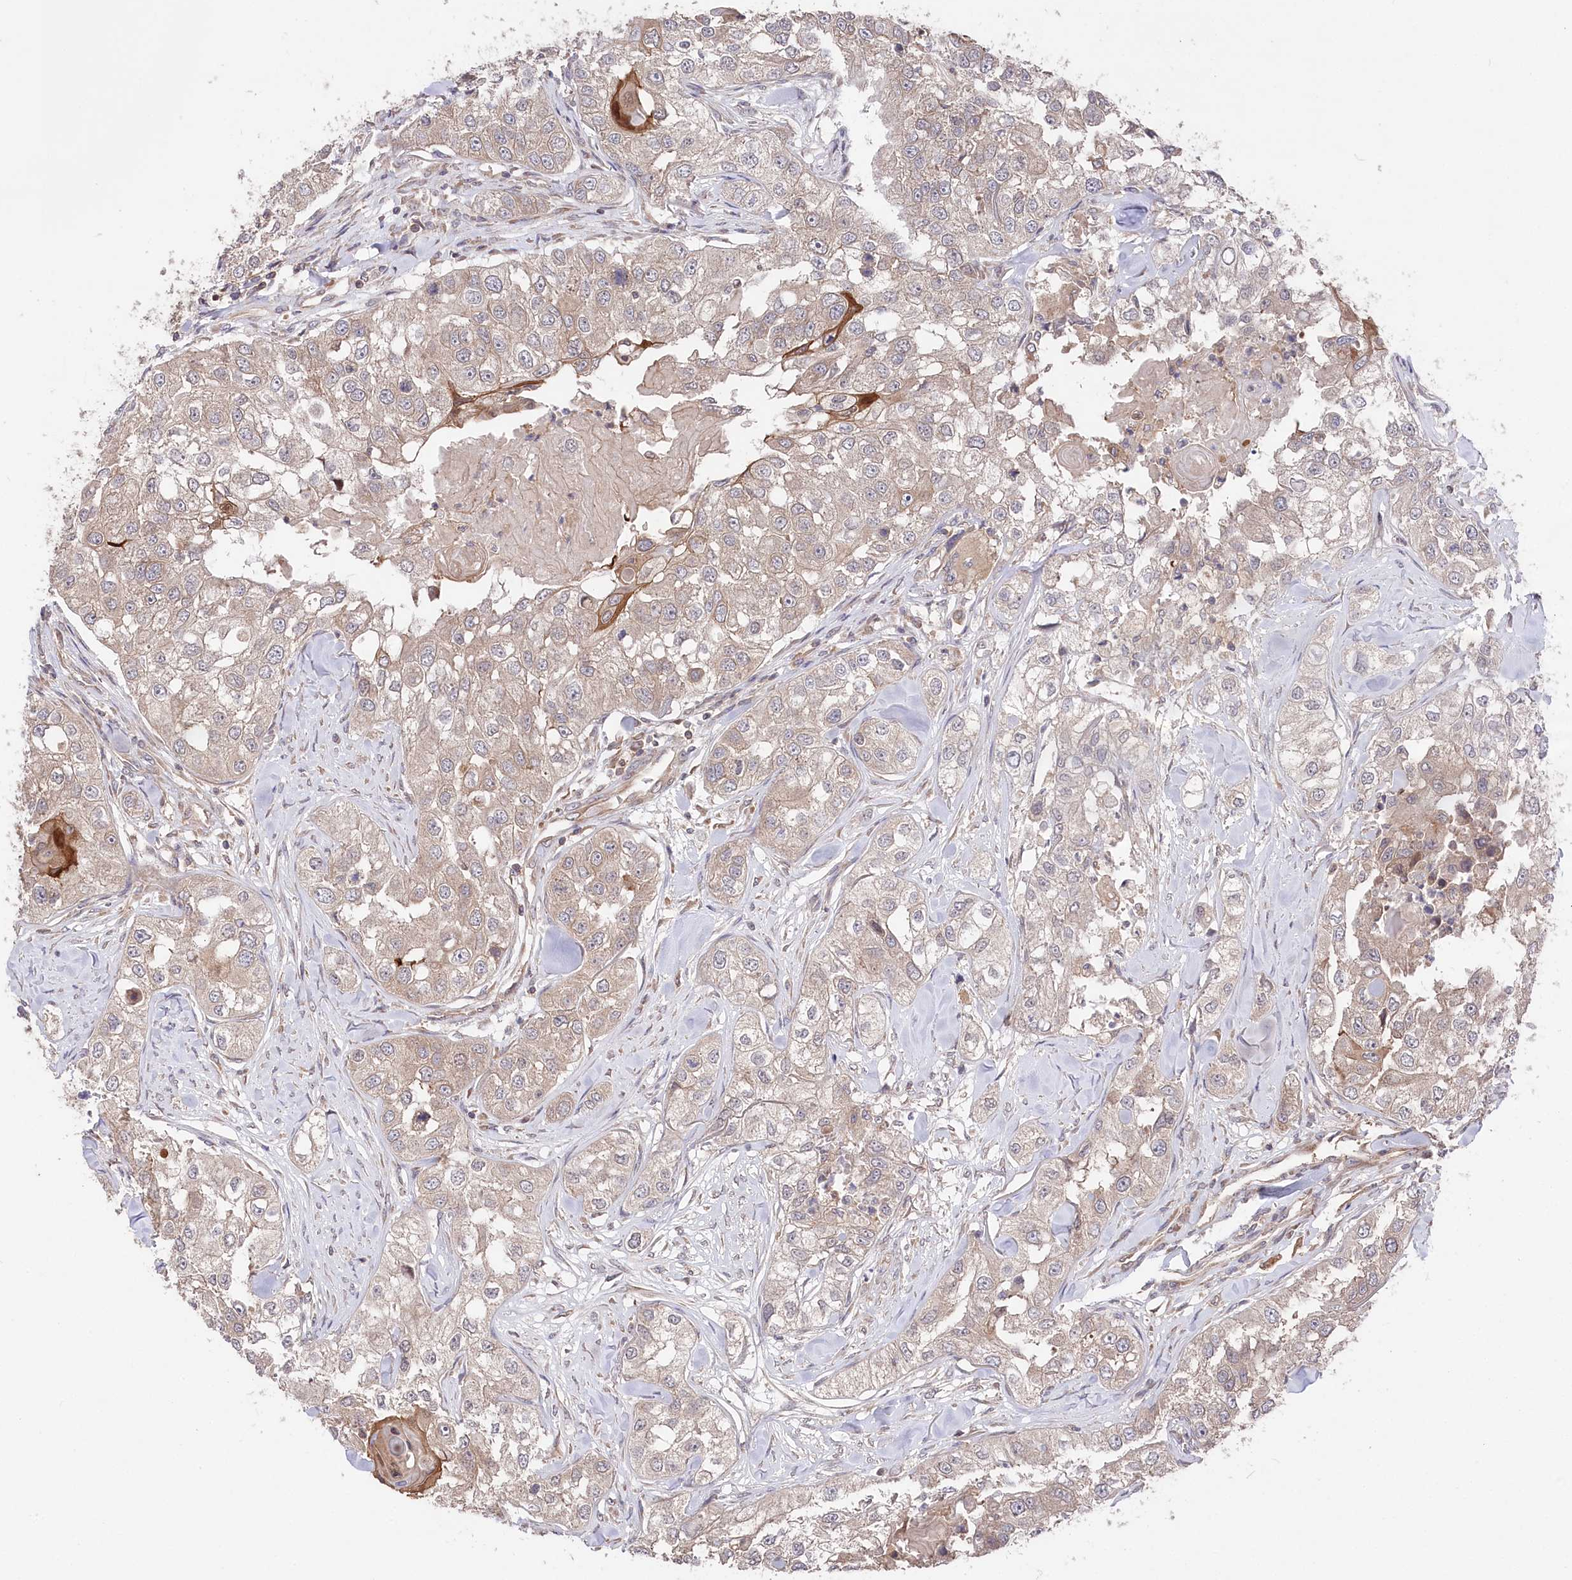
{"staining": {"intensity": "moderate", "quantity": "<25%", "location": "cytoplasmic/membranous"}, "tissue": "head and neck cancer", "cell_type": "Tumor cells", "image_type": "cancer", "snomed": [{"axis": "morphology", "description": "Normal tissue, NOS"}, {"axis": "morphology", "description": "Squamous cell carcinoma, NOS"}, {"axis": "topography", "description": "Skeletal muscle"}, {"axis": "topography", "description": "Head-Neck"}], "caption": "High-power microscopy captured an immunohistochemistry (IHC) image of head and neck cancer (squamous cell carcinoma), revealing moderate cytoplasmic/membranous positivity in approximately <25% of tumor cells. (DAB (3,3'-diaminobenzidine) IHC, brown staining for protein, blue staining for nuclei).", "gene": "PPP1R21", "patient": {"sex": "male", "age": 51}}